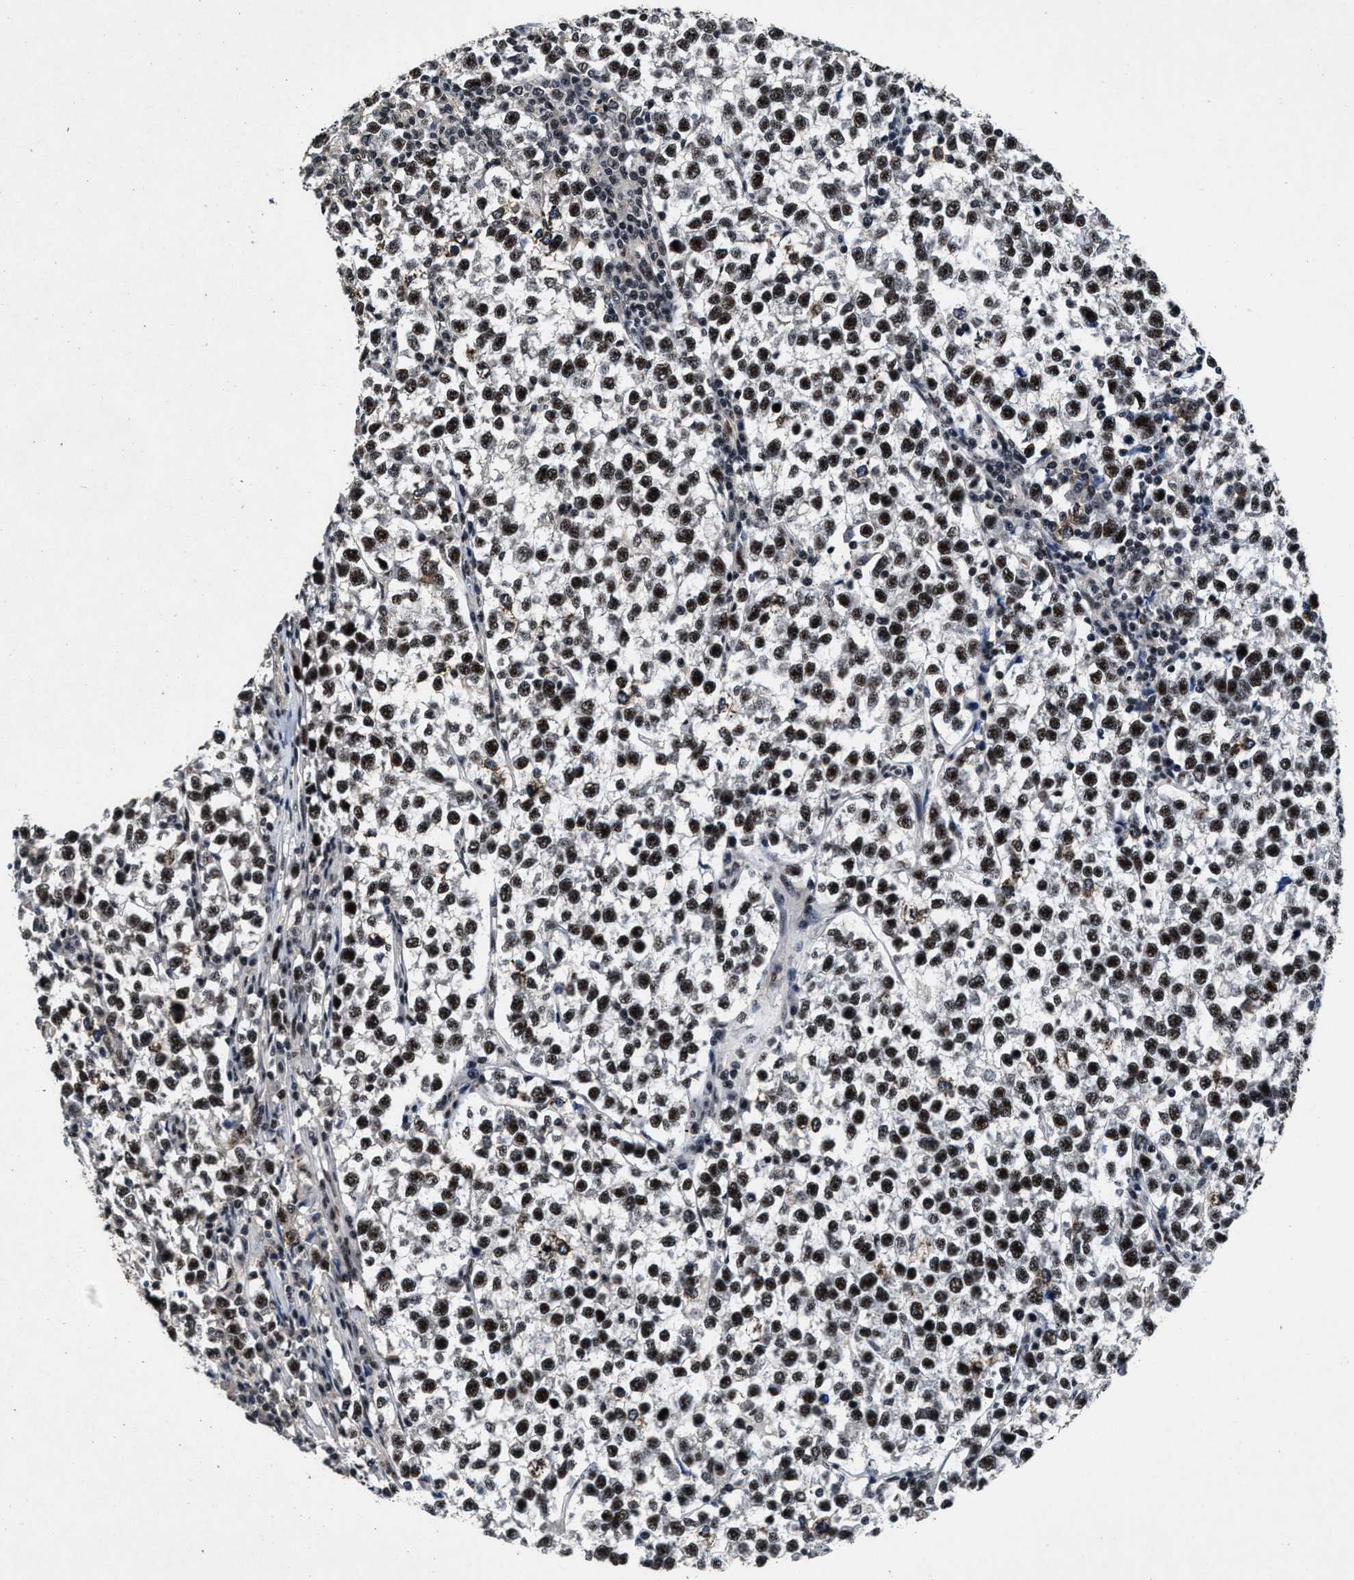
{"staining": {"intensity": "strong", "quantity": ">75%", "location": "nuclear"}, "tissue": "testis cancer", "cell_type": "Tumor cells", "image_type": "cancer", "snomed": [{"axis": "morphology", "description": "Normal tissue, NOS"}, {"axis": "morphology", "description": "Seminoma, NOS"}, {"axis": "topography", "description": "Testis"}], "caption": "Immunohistochemical staining of human testis cancer (seminoma) demonstrates strong nuclear protein positivity in about >75% of tumor cells.", "gene": "ZNF233", "patient": {"sex": "male", "age": 43}}